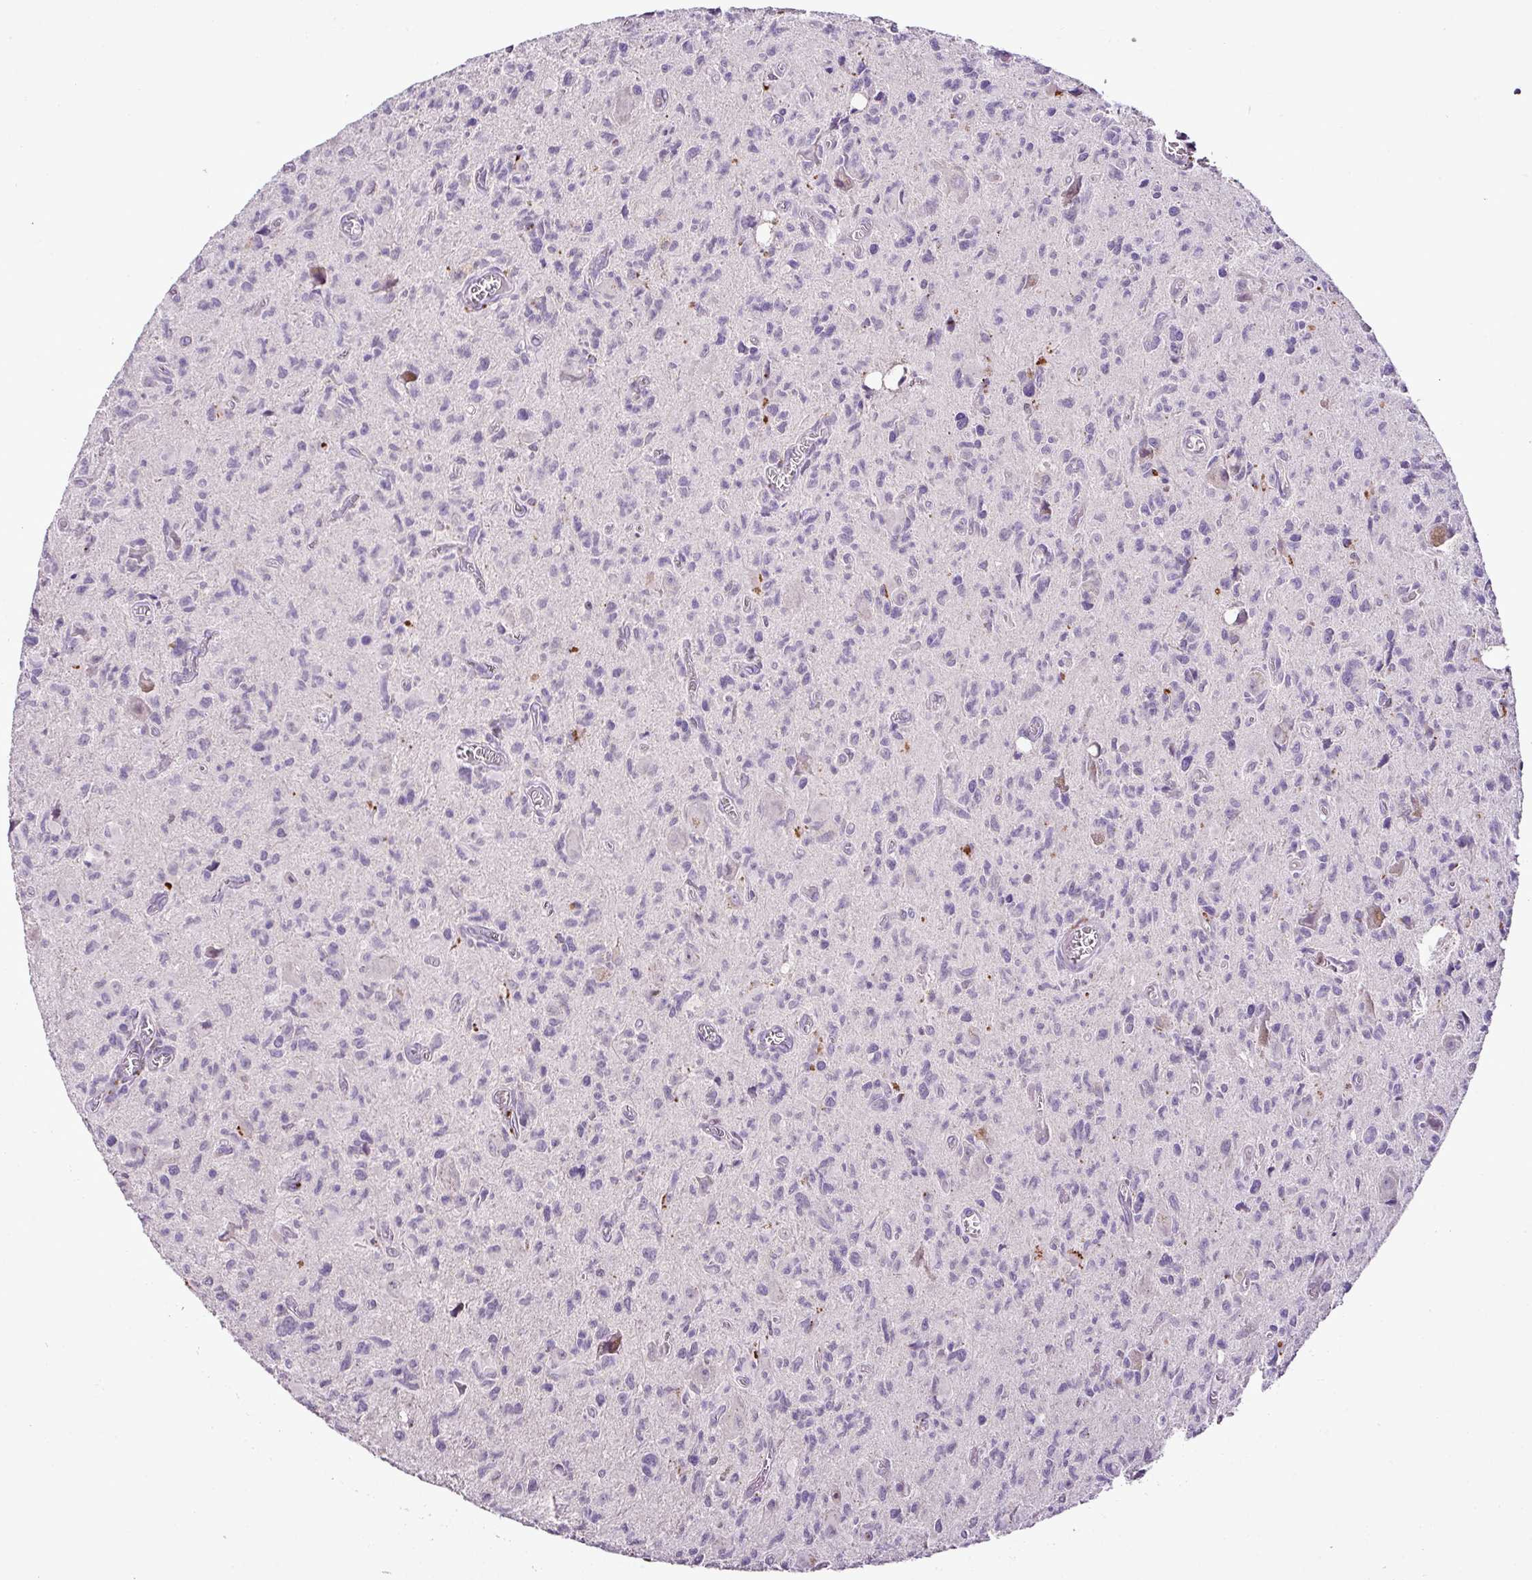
{"staining": {"intensity": "negative", "quantity": "none", "location": "none"}, "tissue": "glioma", "cell_type": "Tumor cells", "image_type": "cancer", "snomed": [{"axis": "morphology", "description": "Glioma, malignant, High grade"}, {"axis": "topography", "description": "Brain"}], "caption": "IHC of human glioma reveals no positivity in tumor cells.", "gene": "ESR1", "patient": {"sex": "male", "age": 76}}